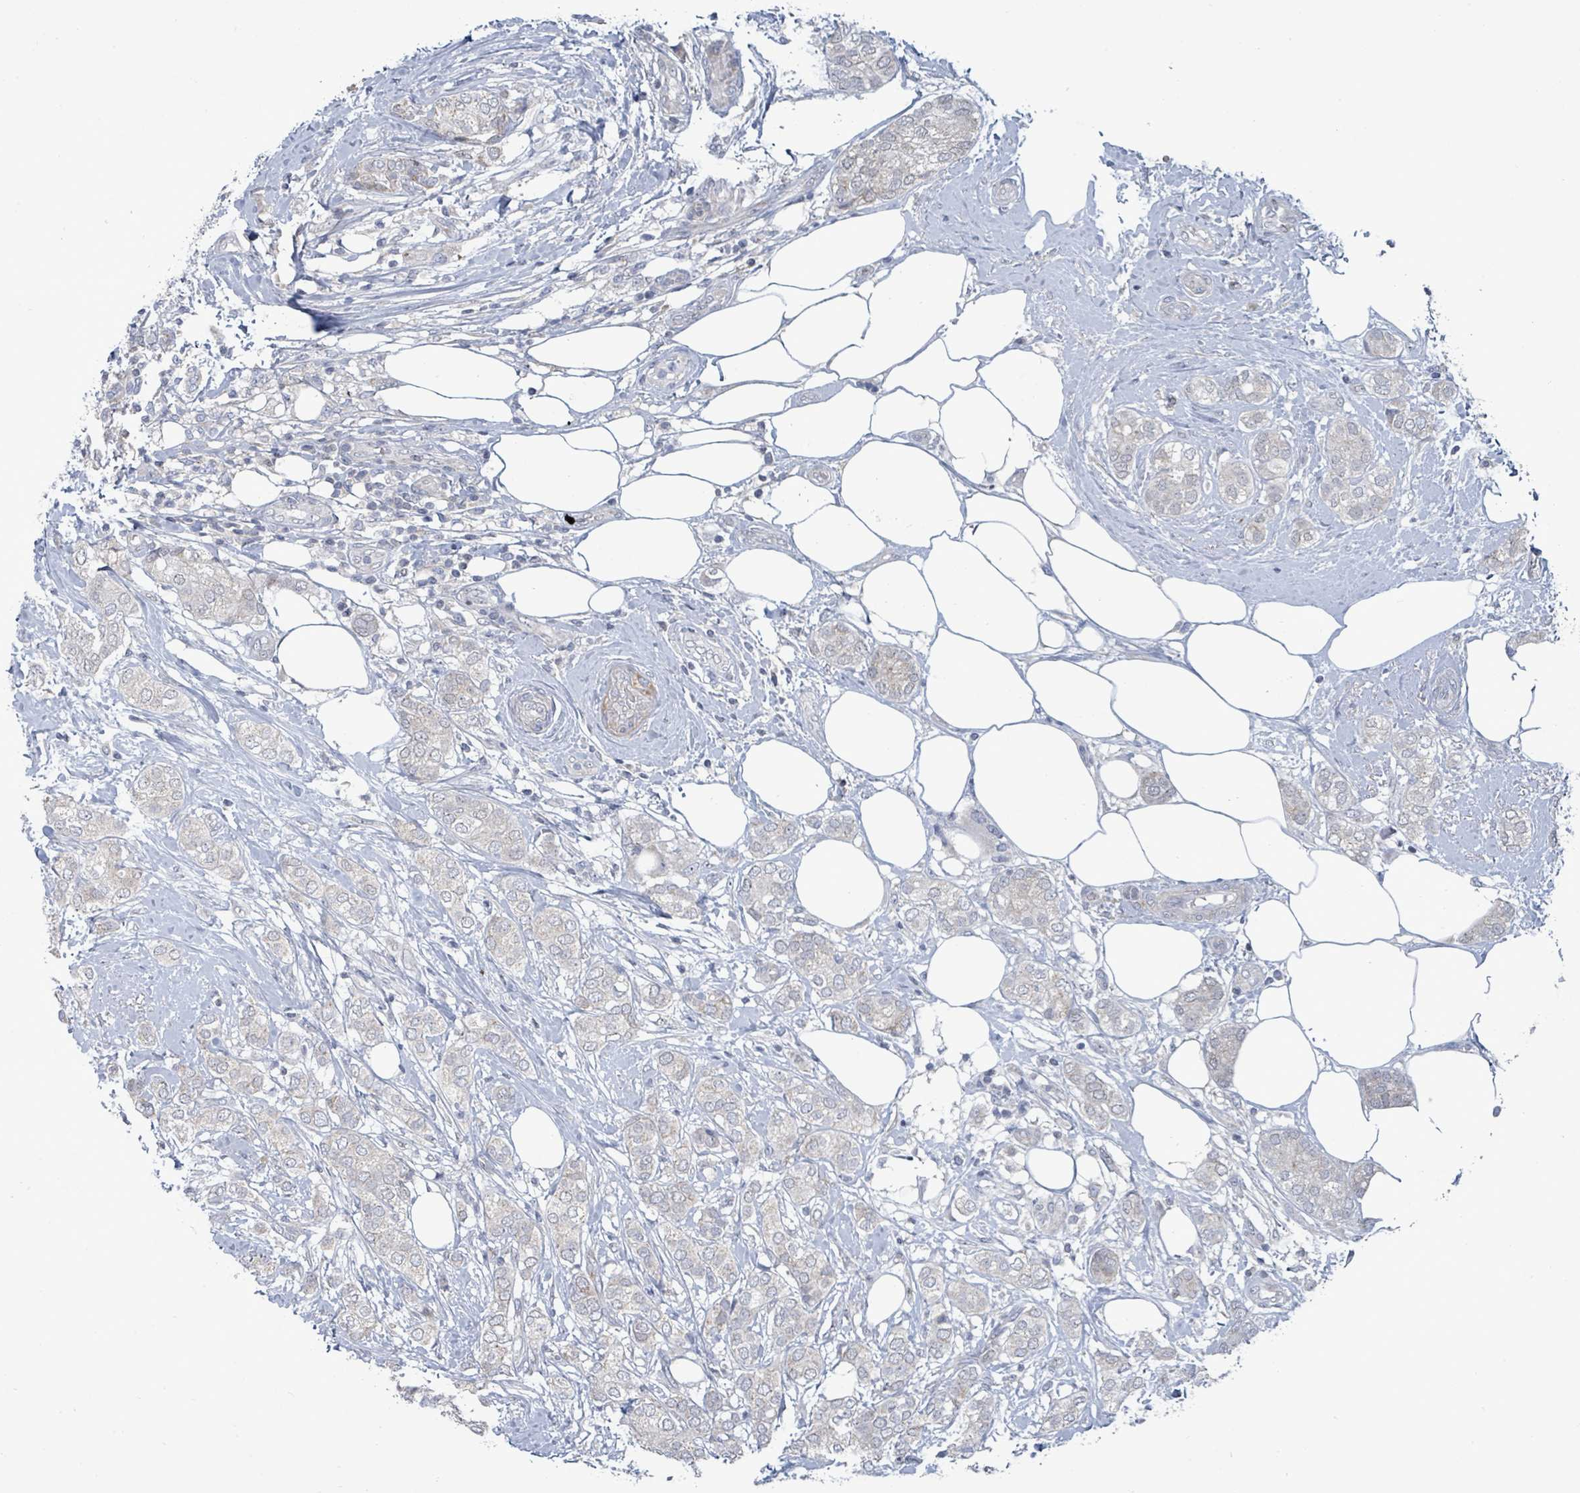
{"staining": {"intensity": "negative", "quantity": "none", "location": "none"}, "tissue": "breast cancer", "cell_type": "Tumor cells", "image_type": "cancer", "snomed": [{"axis": "morphology", "description": "Duct carcinoma"}, {"axis": "topography", "description": "Breast"}], "caption": "Immunohistochemistry micrograph of intraductal carcinoma (breast) stained for a protein (brown), which displays no positivity in tumor cells.", "gene": "ZFPM1", "patient": {"sex": "female", "age": 73}}